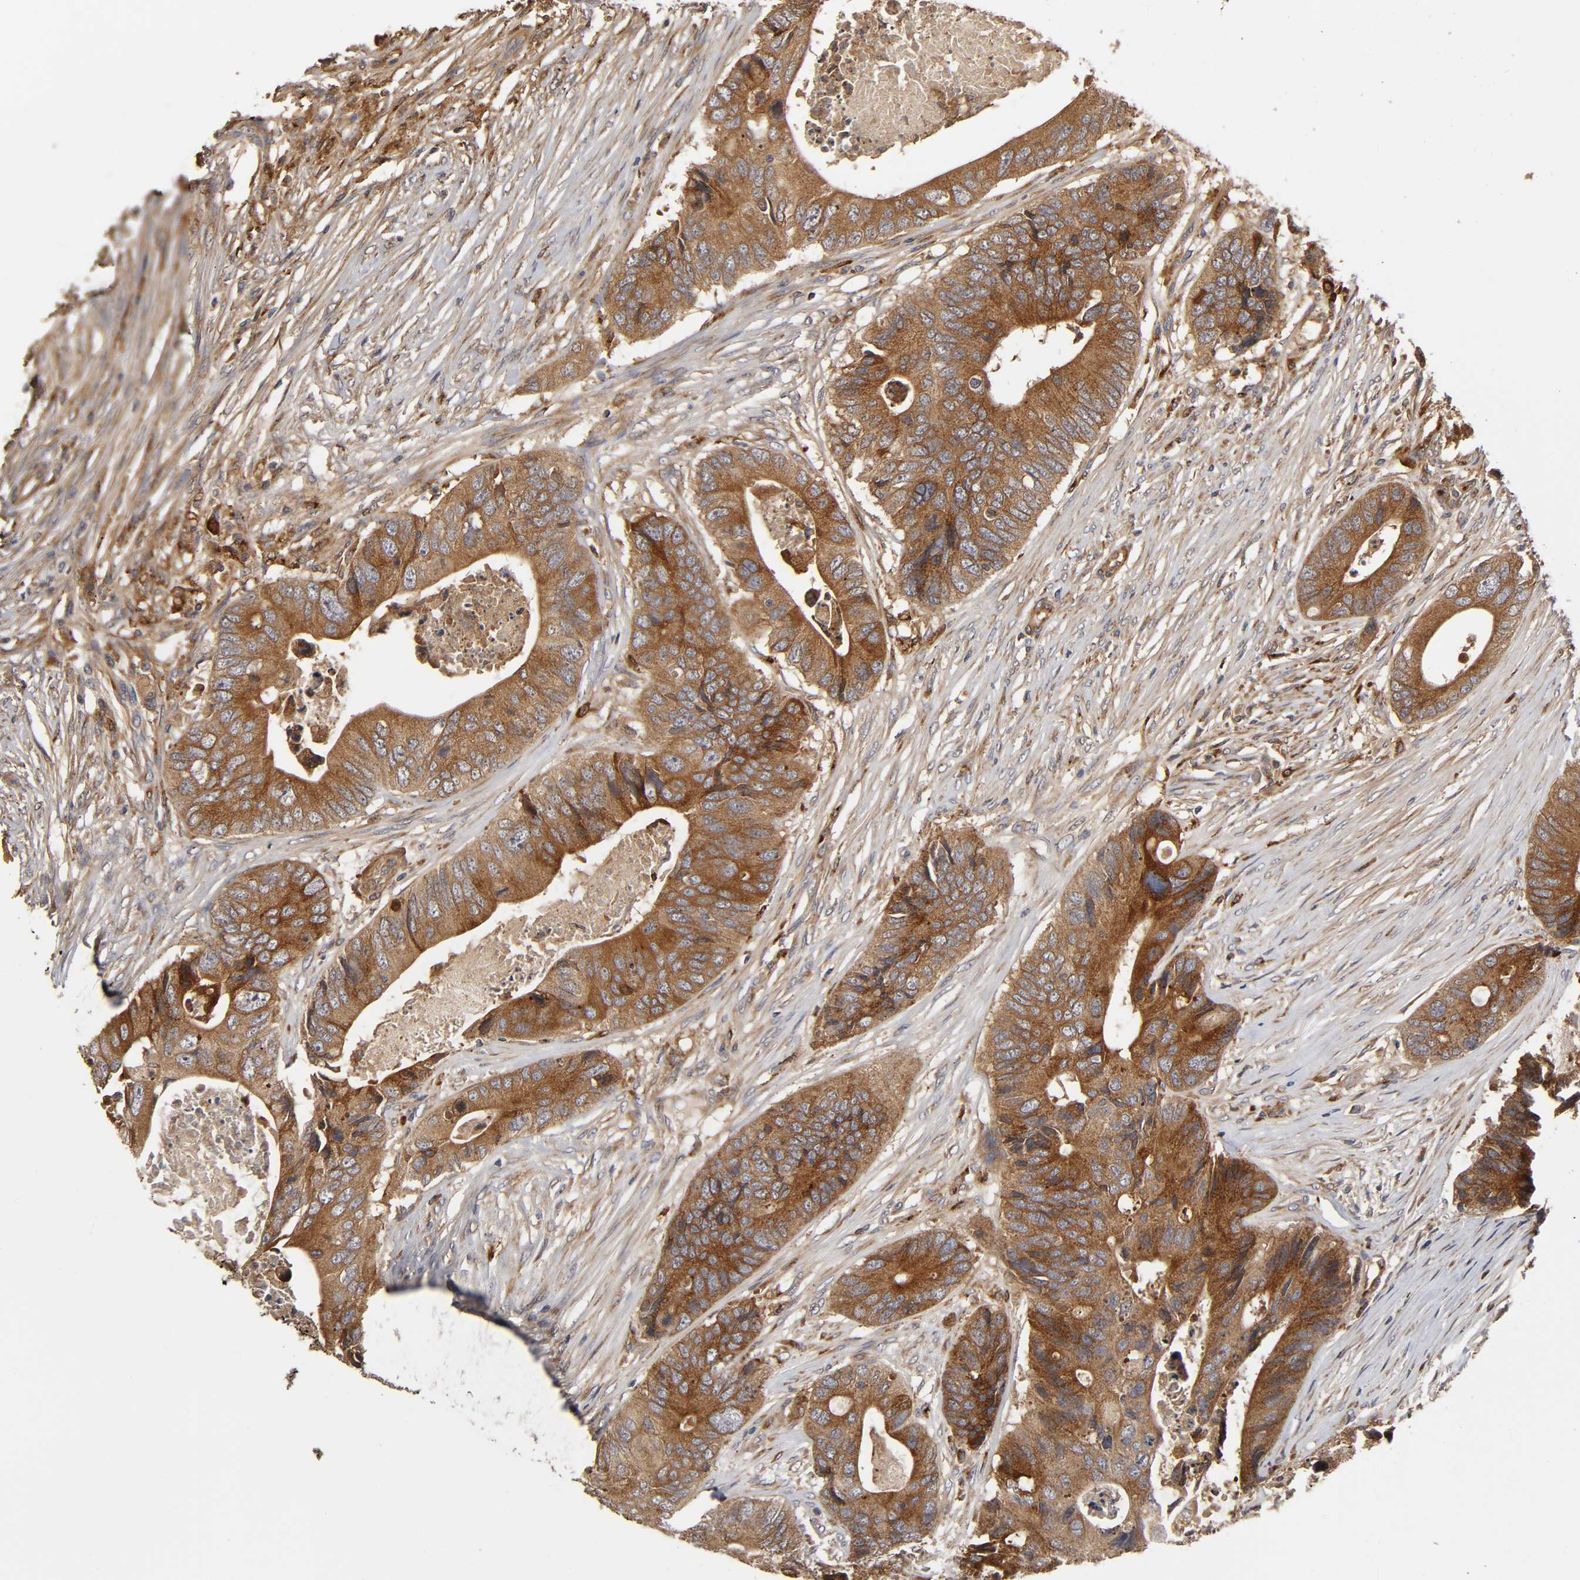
{"staining": {"intensity": "strong", "quantity": ">75%", "location": "cytoplasmic/membranous"}, "tissue": "colorectal cancer", "cell_type": "Tumor cells", "image_type": "cancer", "snomed": [{"axis": "morphology", "description": "Adenocarcinoma, NOS"}, {"axis": "topography", "description": "Colon"}], "caption": "This micrograph exhibits immunohistochemistry (IHC) staining of human colorectal adenocarcinoma, with high strong cytoplasmic/membranous expression in about >75% of tumor cells.", "gene": "GNPTG", "patient": {"sex": "male", "age": 71}}